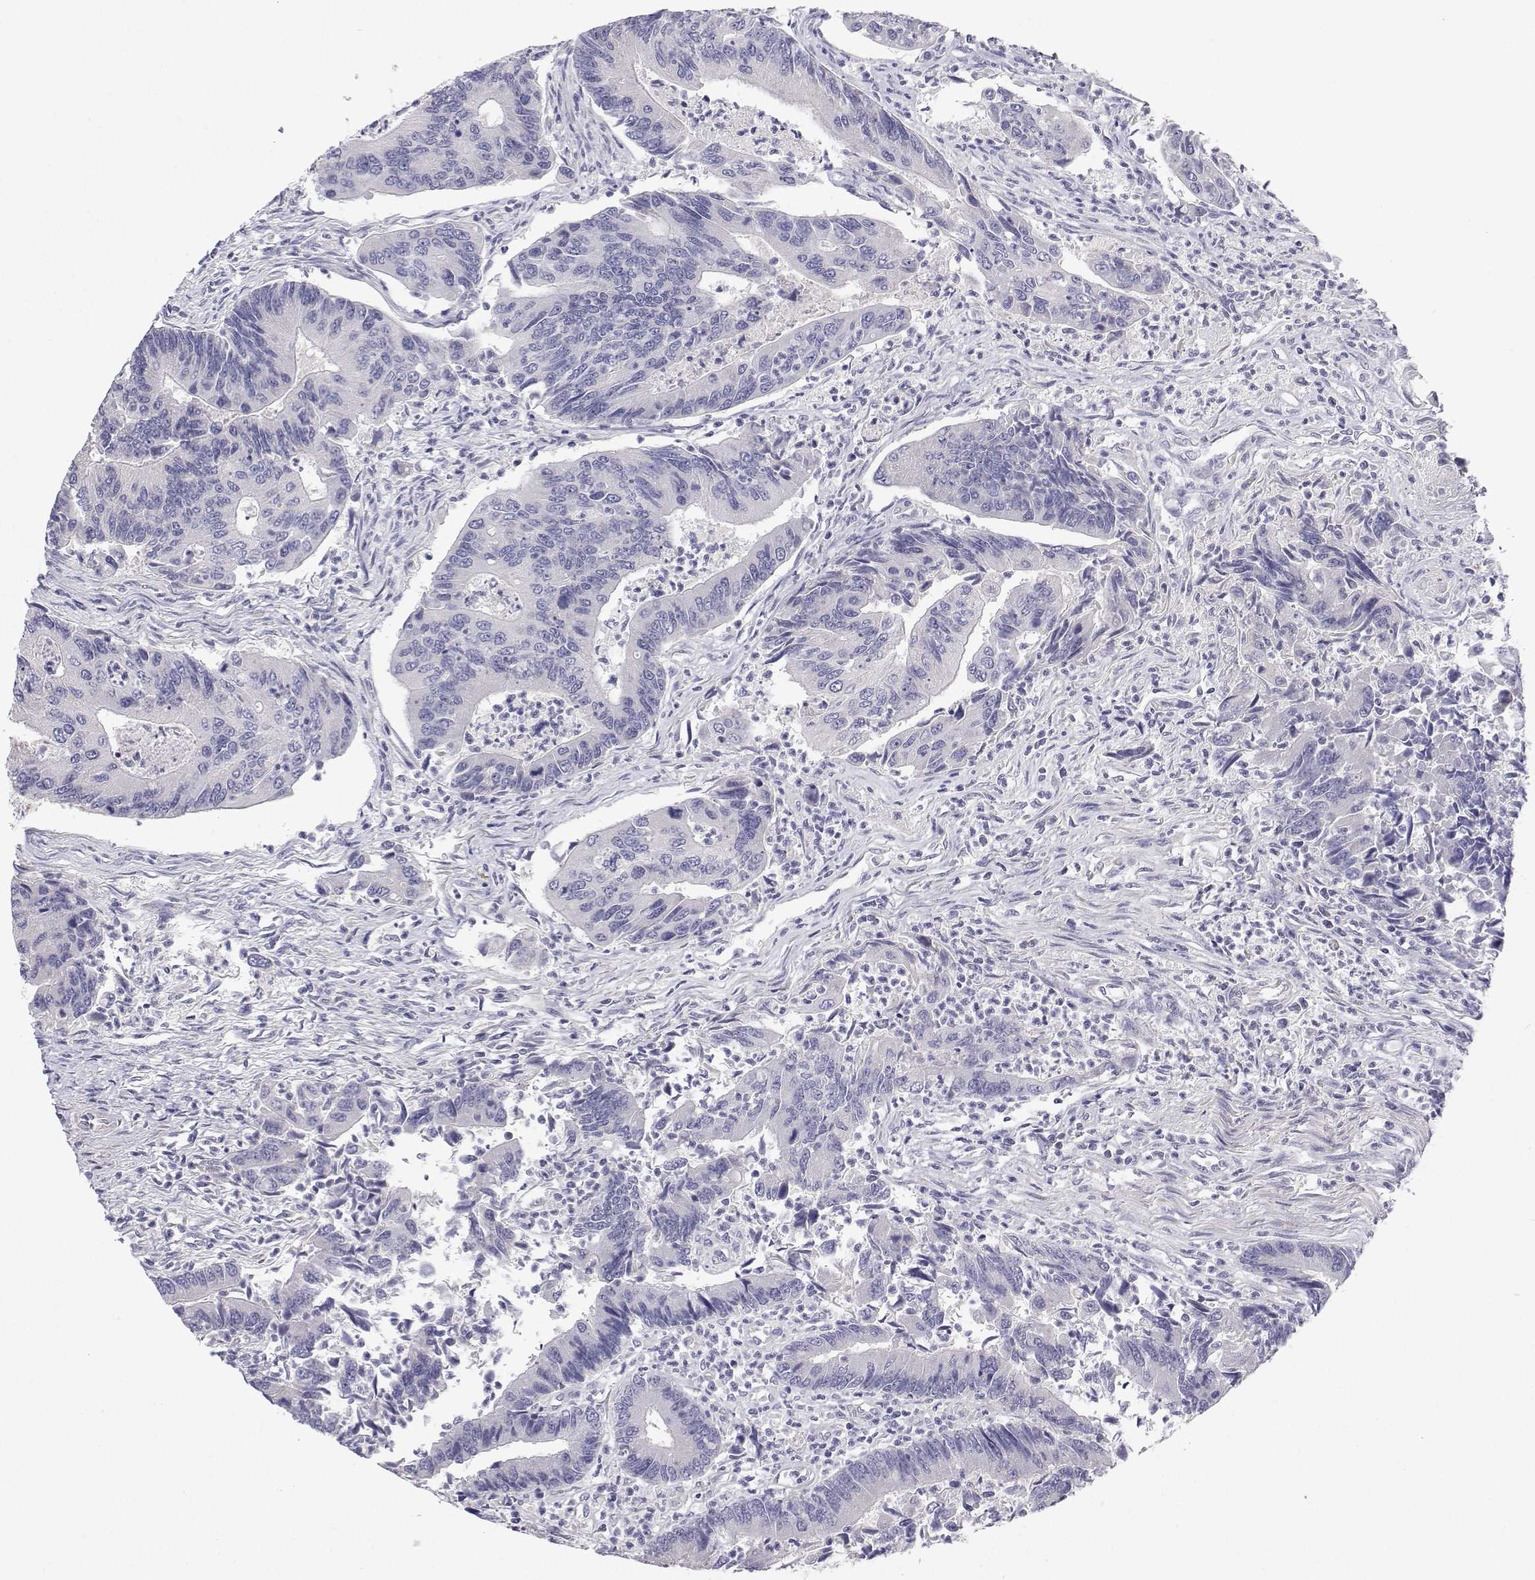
{"staining": {"intensity": "negative", "quantity": "none", "location": "none"}, "tissue": "colorectal cancer", "cell_type": "Tumor cells", "image_type": "cancer", "snomed": [{"axis": "morphology", "description": "Adenocarcinoma, NOS"}, {"axis": "topography", "description": "Colon"}], "caption": "This is an immunohistochemistry micrograph of human adenocarcinoma (colorectal). There is no positivity in tumor cells.", "gene": "ANKRD65", "patient": {"sex": "female", "age": 67}}